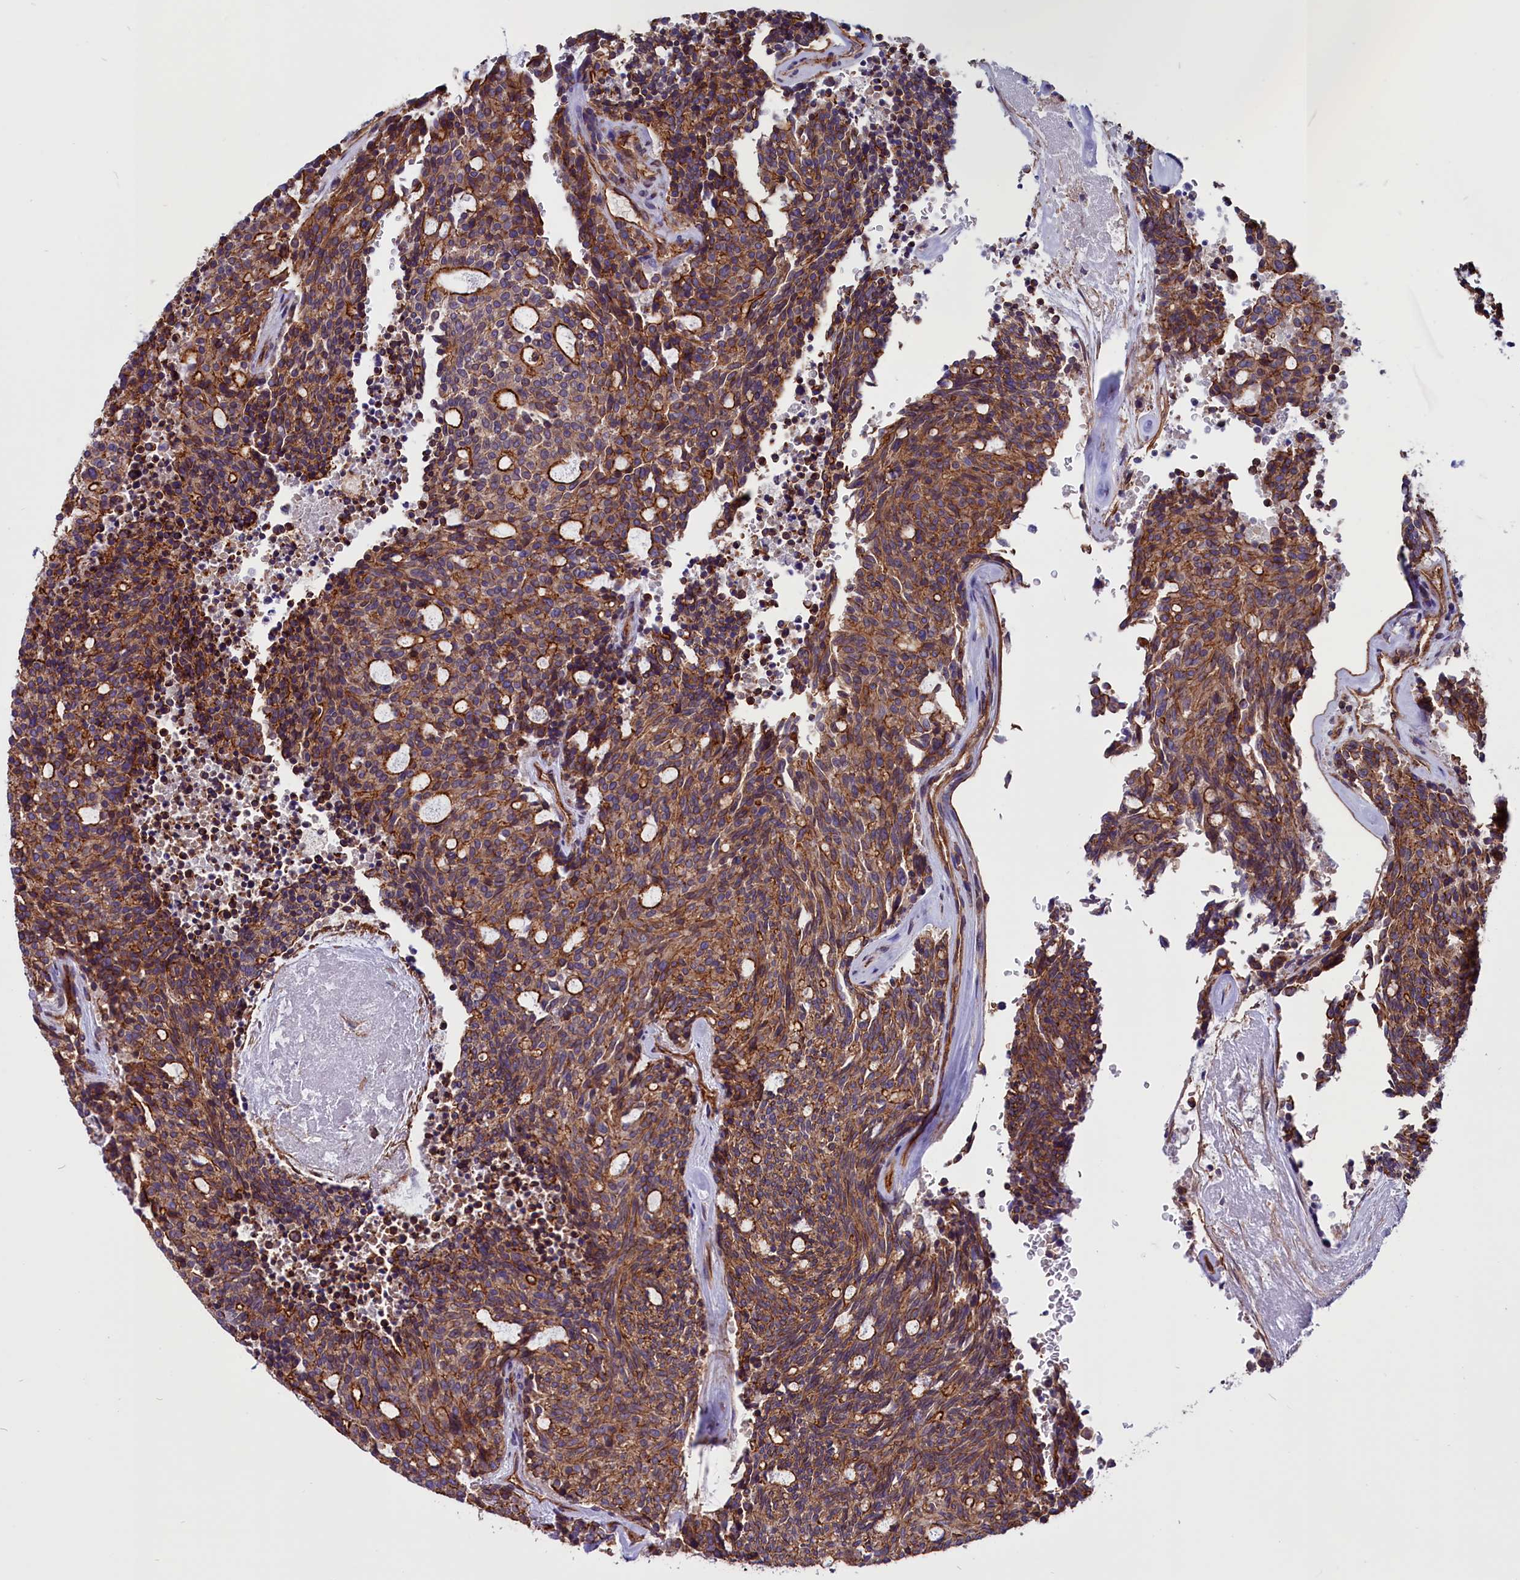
{"staining": {"intensity": "moderate", "quantity": ">75%", "location": "cytoplasmic/membranous"}, "tissue": "carcinoid", "cell_type": "Tumor cells", "image_type": "cancer", "snomed": [{"axis": "morphology", "description": "Carcinoid, malignant, NOS"}, {"axis": "topography", "description": "Pancreas"}], "caption": "A micrograph showing moderate cytoplasmic/membranous staining in about >75% of tumor cells in carcinoid, as visualized by brown immunohistochemical staining.", "gene": "ZNF749", "patient": {"sex": "female", "age": 54}}